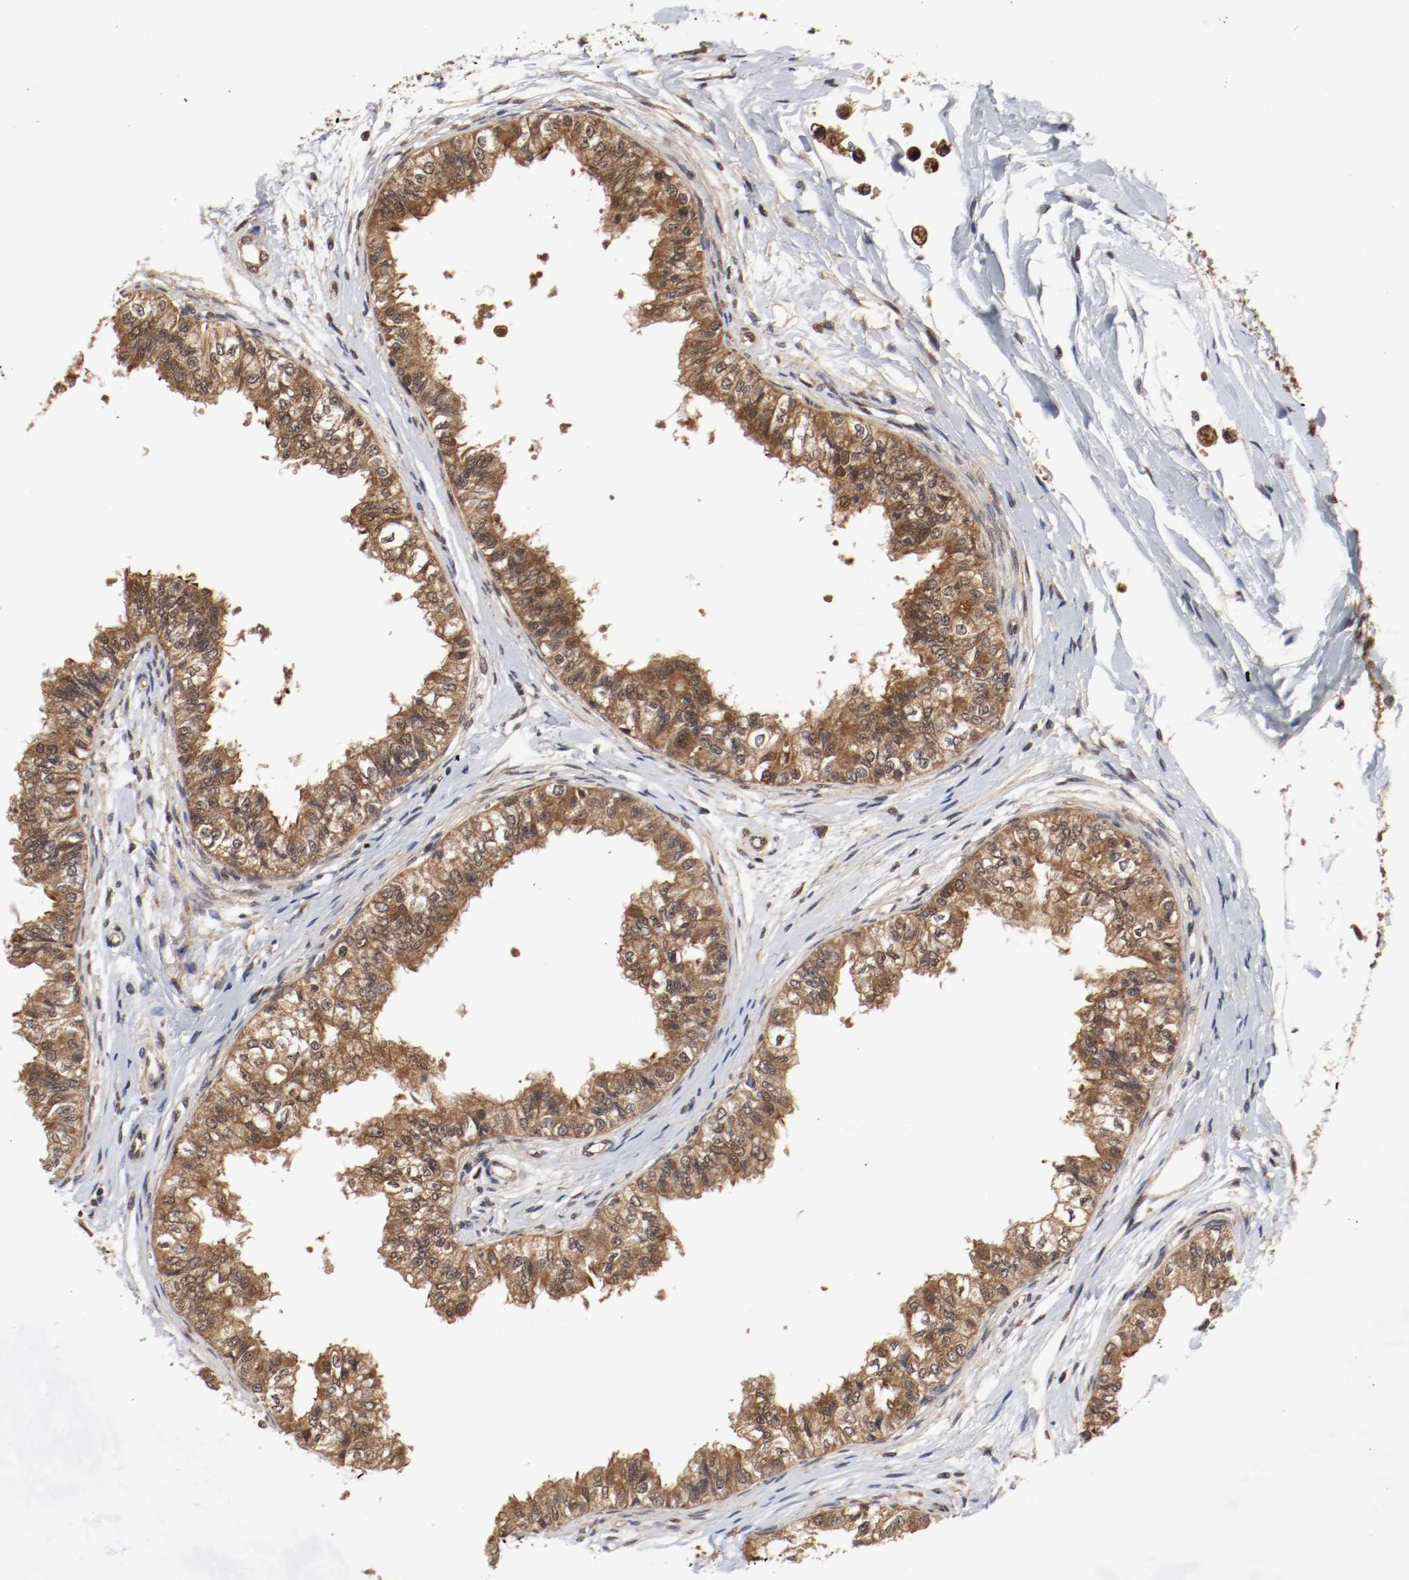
{"staining": {"intensity": "moderate", "quantity": ">75%", "location": "cytoplasmic/membranous,nuclear"}, "tissue": "epididymis", "cell_type": "Glandular cells", "image_type": "normal", "snomed": [{"axis": "morphology", "description": "Normal tissue, NOS"}, {"axis": "morphology", "description": "Adenocarcinoma, metastatic, NOS"}, {"axis": "topography", "description": "Testis"}, {"axis": "topography", "description": "Epididymis"}], "caption": "Protein staining exhibits moderate cytoplasmic/membranous,nuclear positivity in approximately >75% of glandular cells in benign epididymis.", "gene": "AFG3L2", "patient": {"sex": "male", "age": 26}}